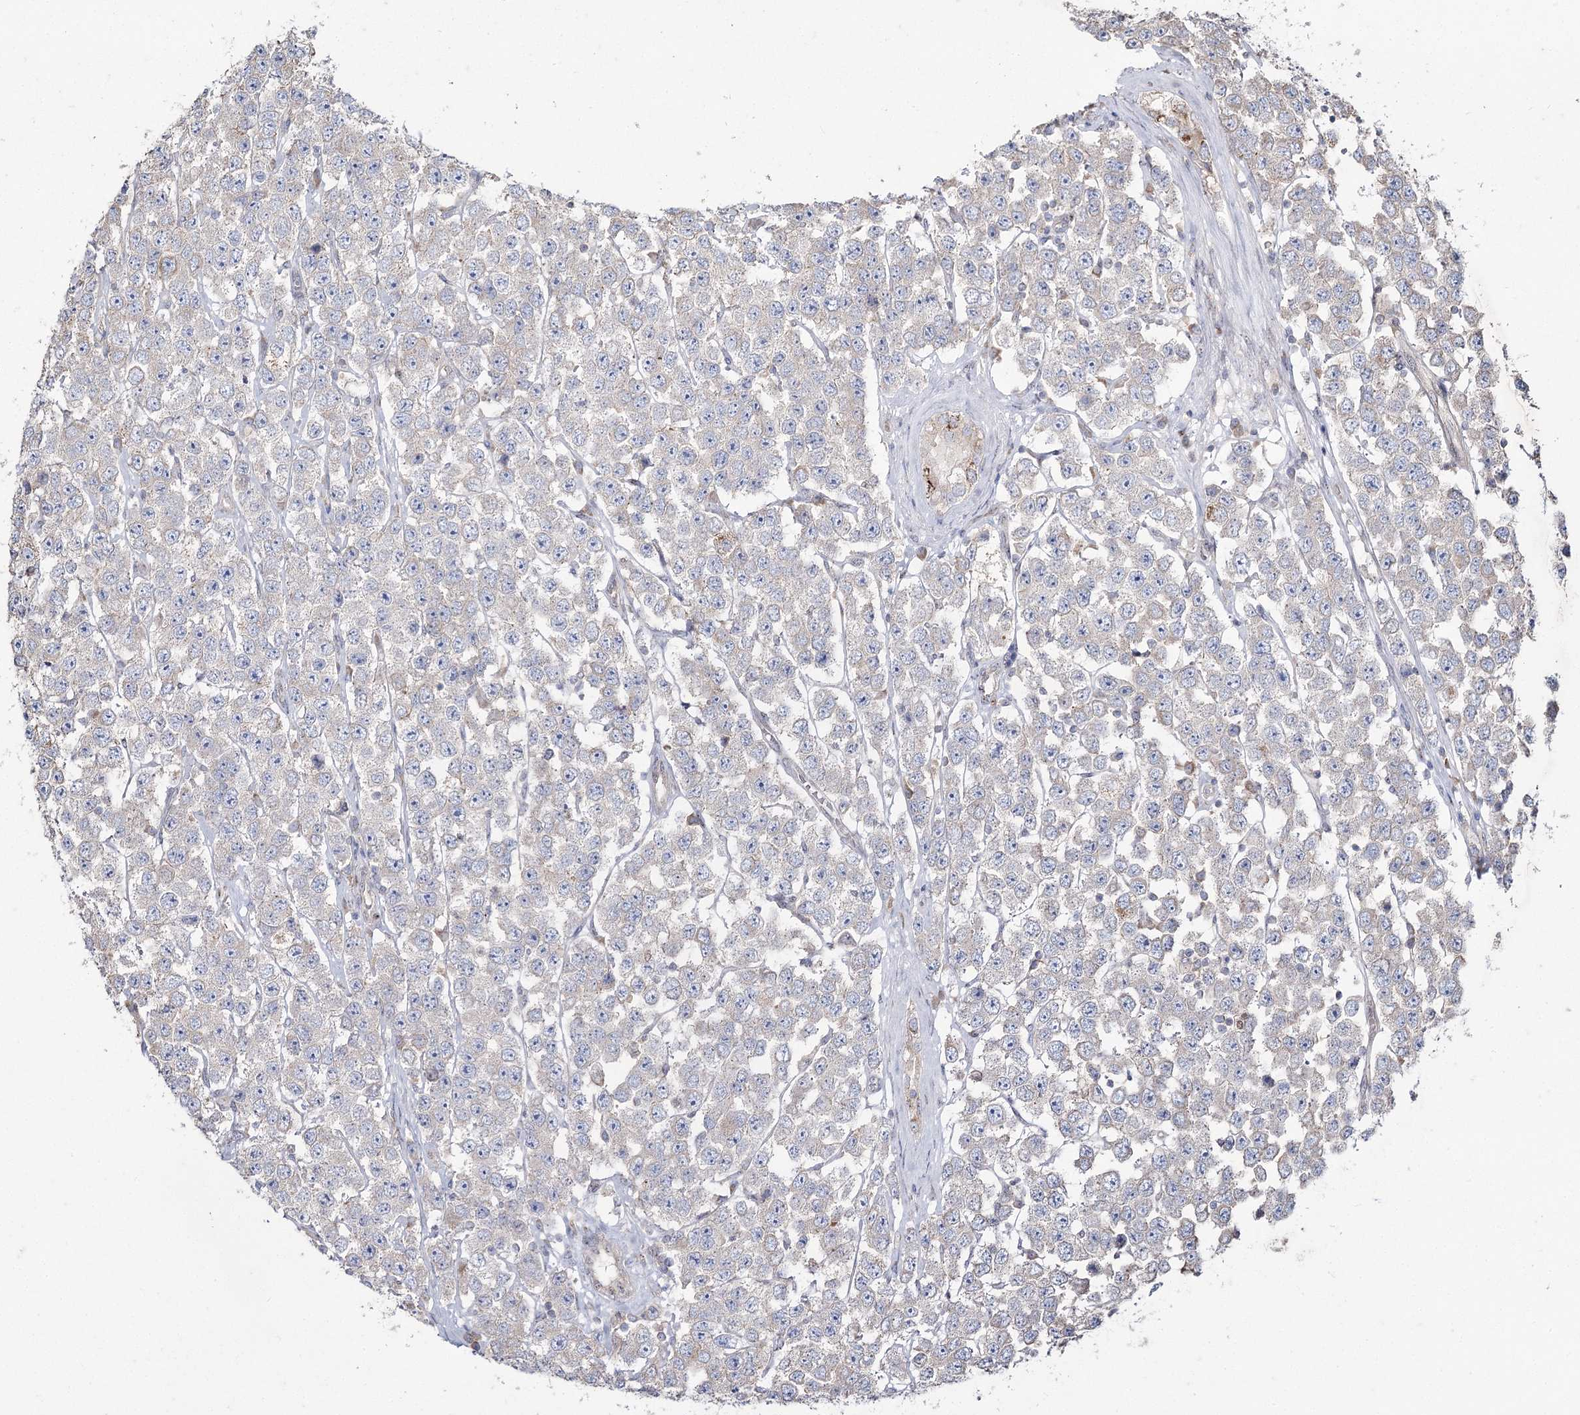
{"staining": {"intensity": "negative", "quantity": "none", "location": "none"}, "tissue": "testis cancer", "cell_type": "Tumor cells", "image_type": "cancer", "snomed": [{"axis": "morphology", "description": "Seminoma, NOS"}, {"axis": "topography", "description": "Testis"}], "caption": "Testis seminoma was stained to show a protein in brown. There is no significant expression in tumor cells.", "gene": "SH3TC1", "patient": {"sex": "male", "age": 28}}